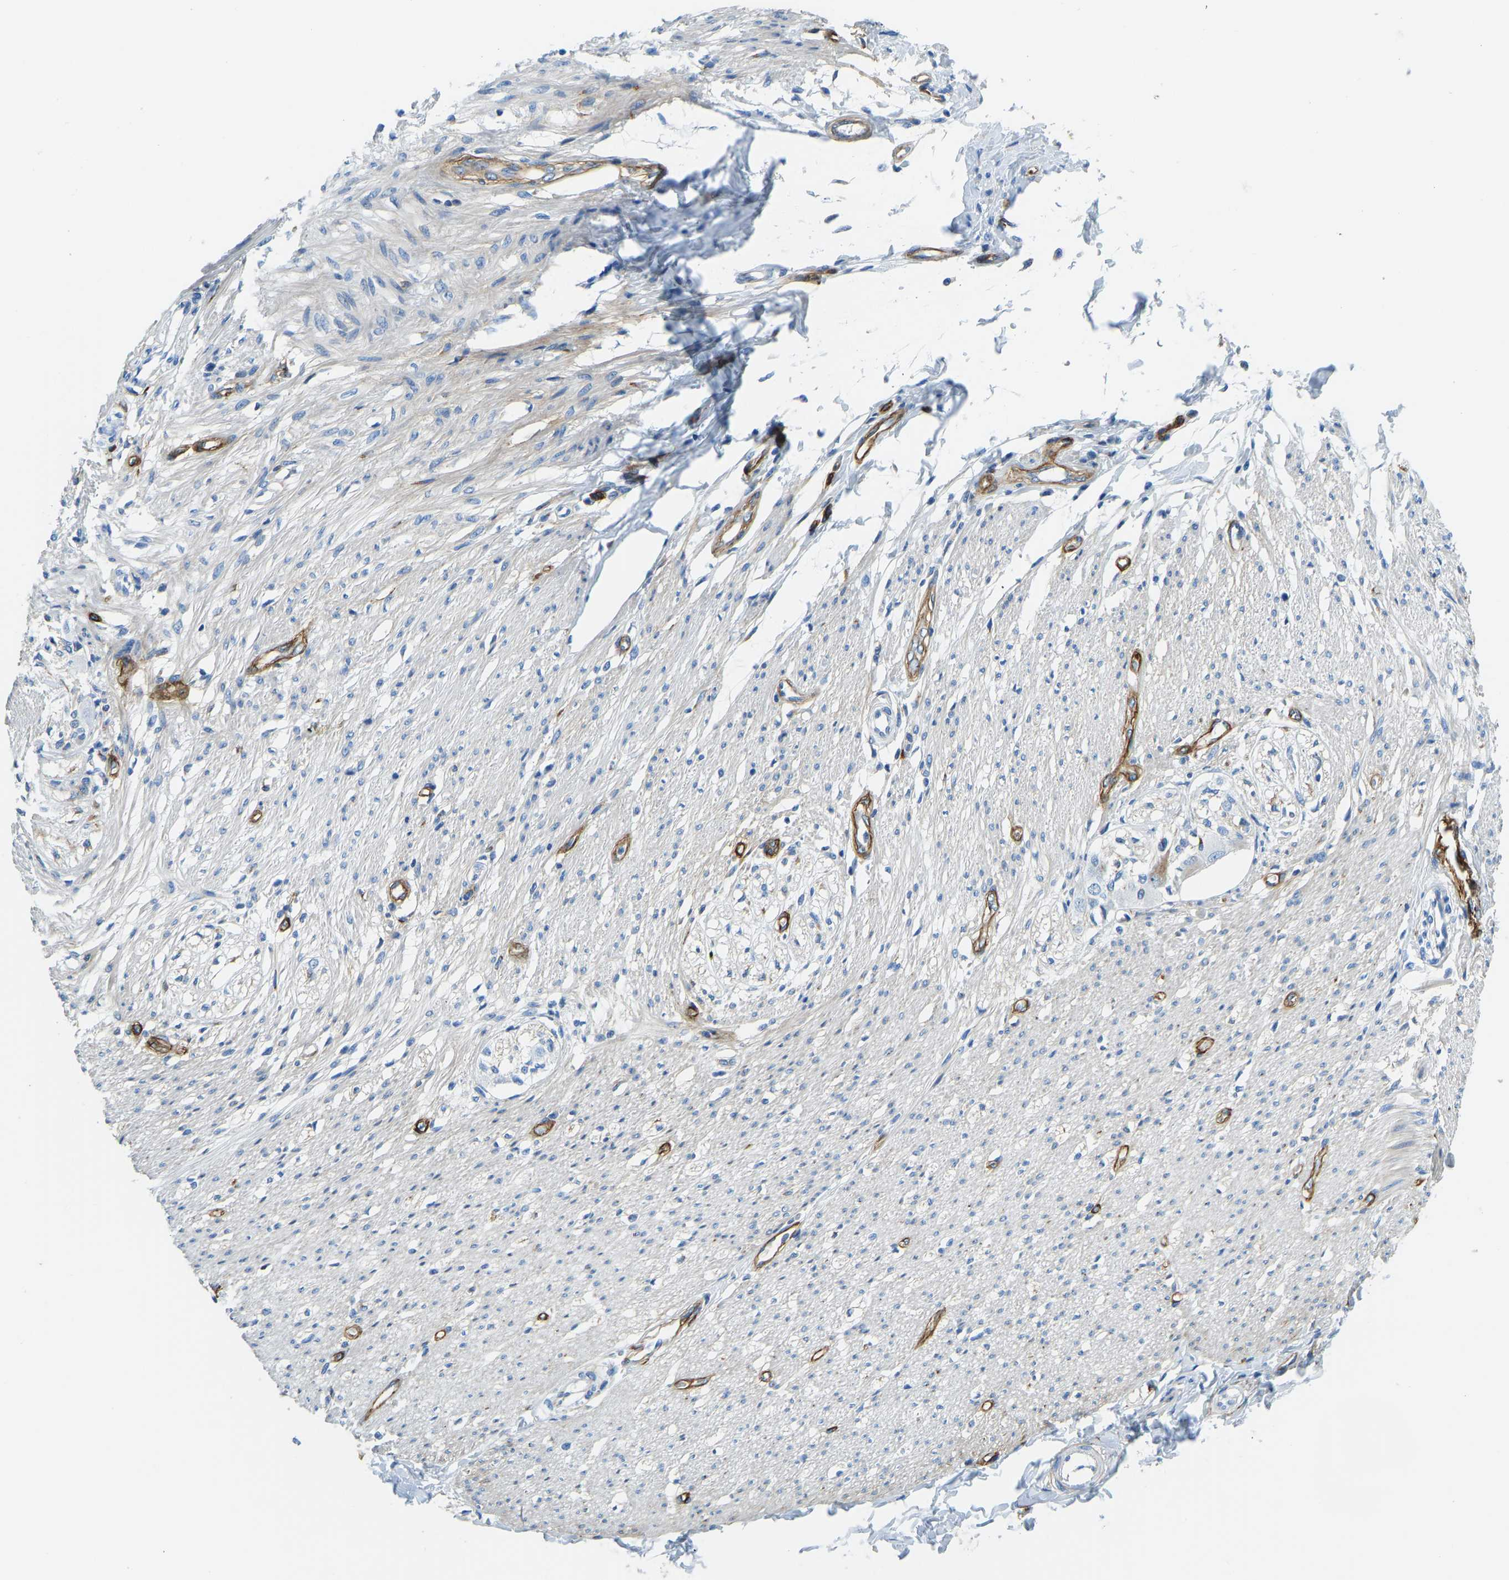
{"staining": {"intensity": "weak", "quantity": "25%-75%", "location": "cytoplasmic/membranous"}, "tissue": "smooth muscle", "cell_type": "Smooth muscle cells", "image_type": "normal", "snomed": [{"axis": "morphology", "description": "Normal tissue, NOS"}, {"axis": "morphology", "description": "Adenocarcinoma, NOS"}, {"axis": "topography", "description": "Colon"}, {"axis": "topography", "description": "Peripheral nerve tissue"}], "caption": "Human smooth muscle stained with a brown dye shows weak cytoplasmic/membranous positive expression in approximately 25%-75% of smooth muscle cells.", "gene": "COL15A1", "patient": {"sex": "male", "age": 14}}